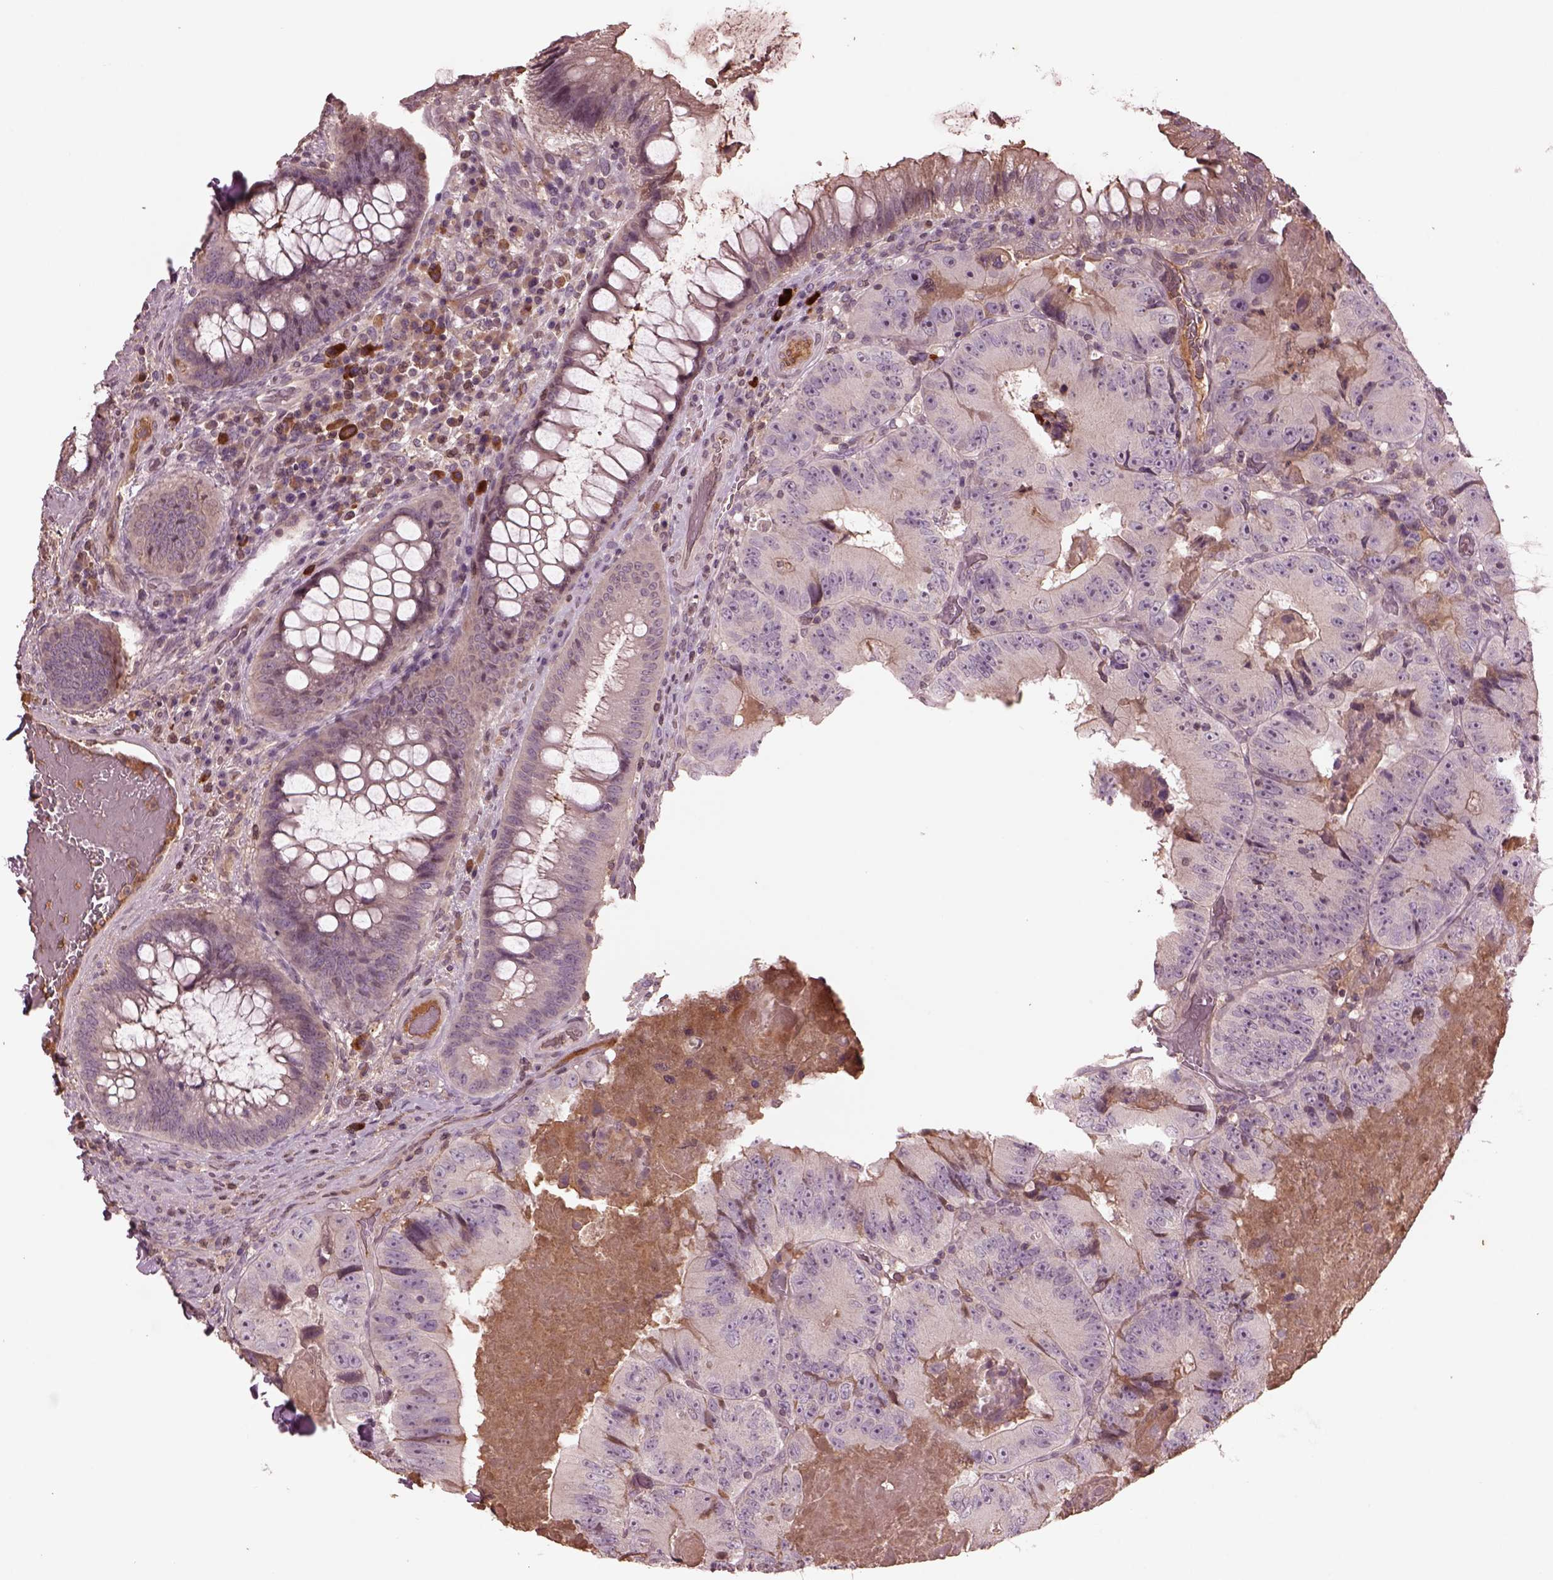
{"staining": {"intensity": "negative", "quantity": "none", "location": "none"}, "tissue": "colorectal cancer", "cell_type": "Tumor cells", "image_type": "cancer", "snomed": [{"axis": "morphology", "description": "Adenocarcinoma, NOS"}, {"axis": "topography", "description": "Colon"}], "caption": "High power microscopy image of an immunohistochemistry micrograph of colorectal cancer (adenocarcinoma), revealing no significant staining in tumor cells.", "gene": "PTX4", "patient": {"sex": "female", "age": 86}}